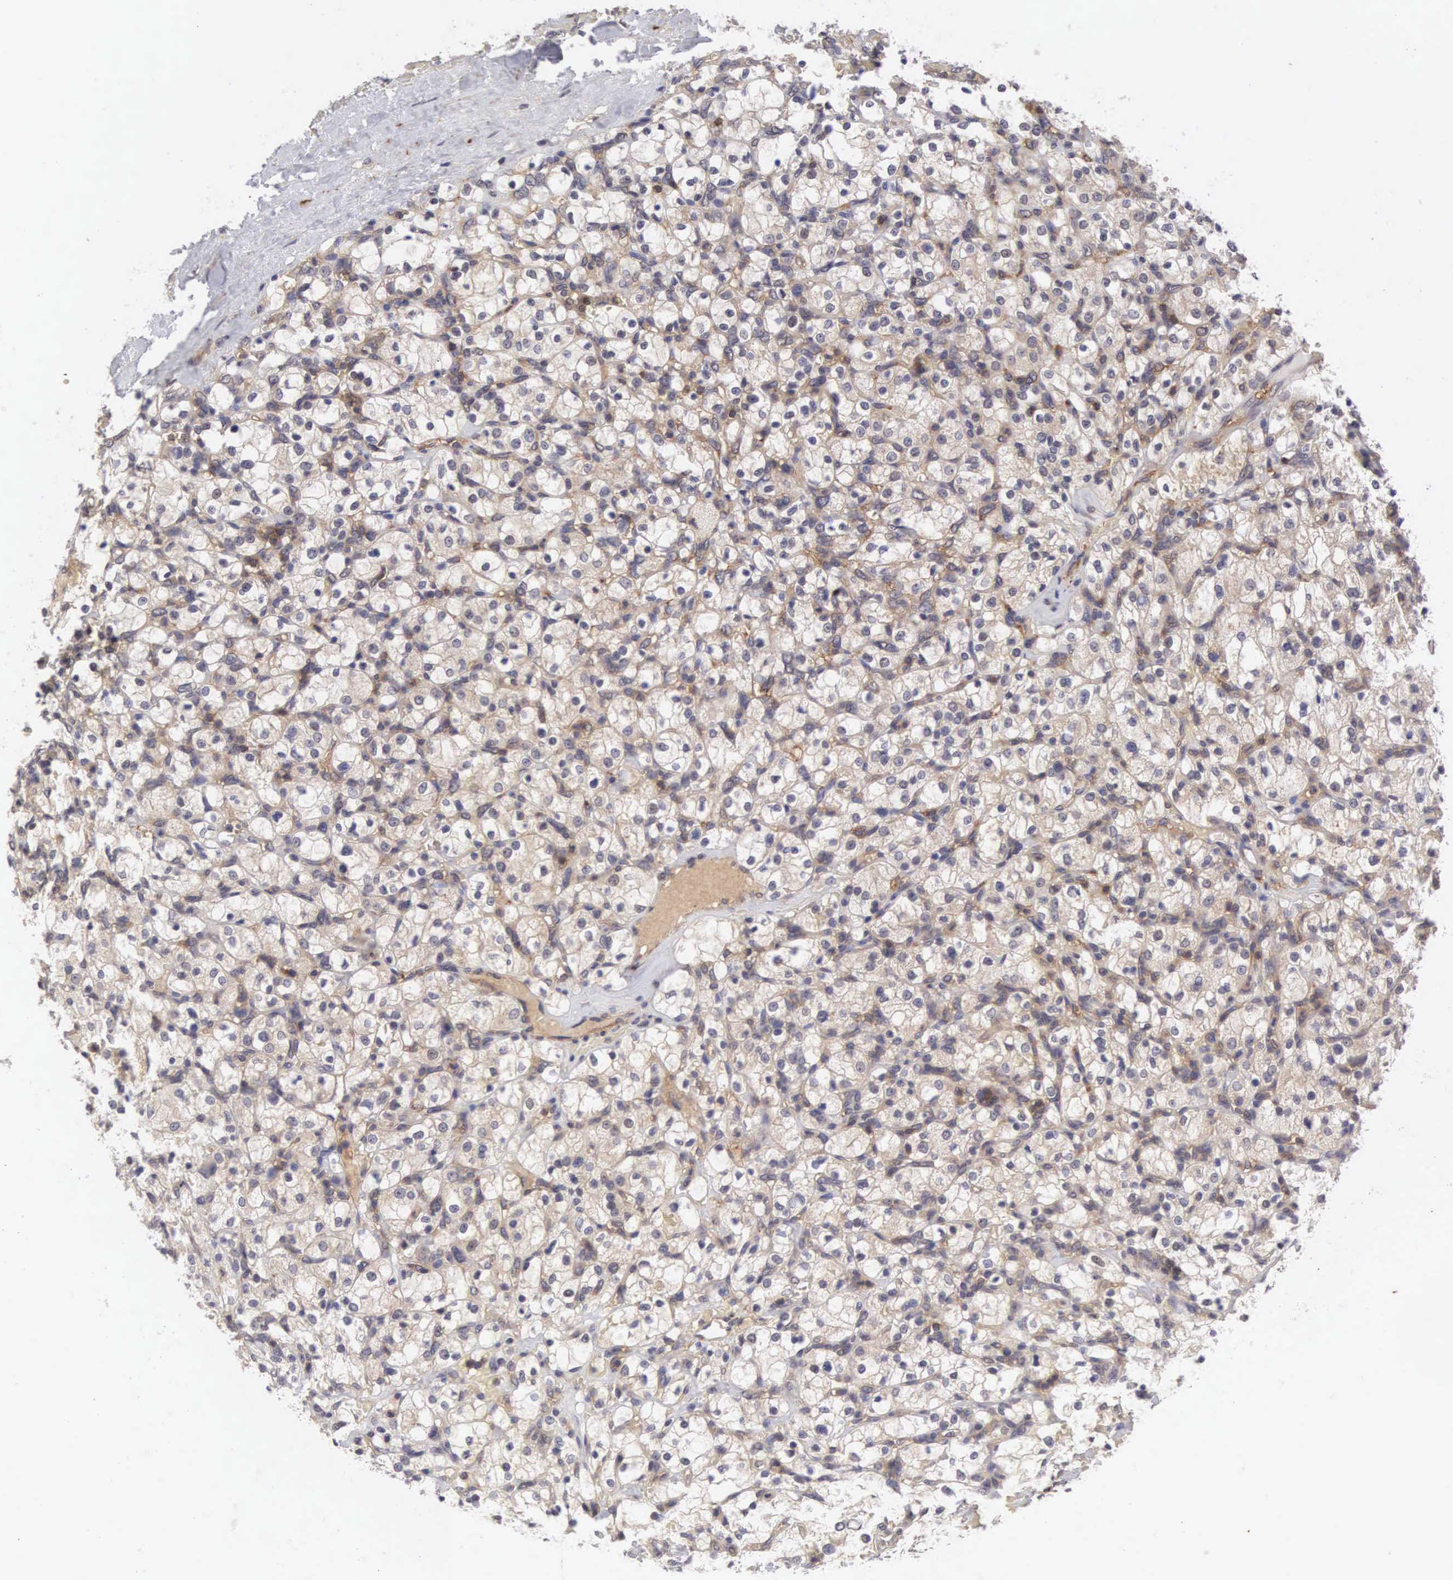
{"staining": {"intensity": "weak", "quantity": "<25%", "location": "cytoplasmic/membranous"}, "tissue": "renal cancer", "cell_type": "Tumor cells", "image_type": "cancer", "snomed": [{"axis": "morphology", "description": "Adenocarcinoma, NOS"}, {"axis": "topography", "description": "Kidney"}], "caption": "Protein analysis of renal cancer (adenocarcinoma) shows no significant staining in tumor cells. Brightfield microscopy of immunohistochemistry (IHC) stained with DAB (brown) and hematoxylin (blue), captured at high magnification.", "gene": "CD1A", "patient": {"sex": "female", "age": 83}}